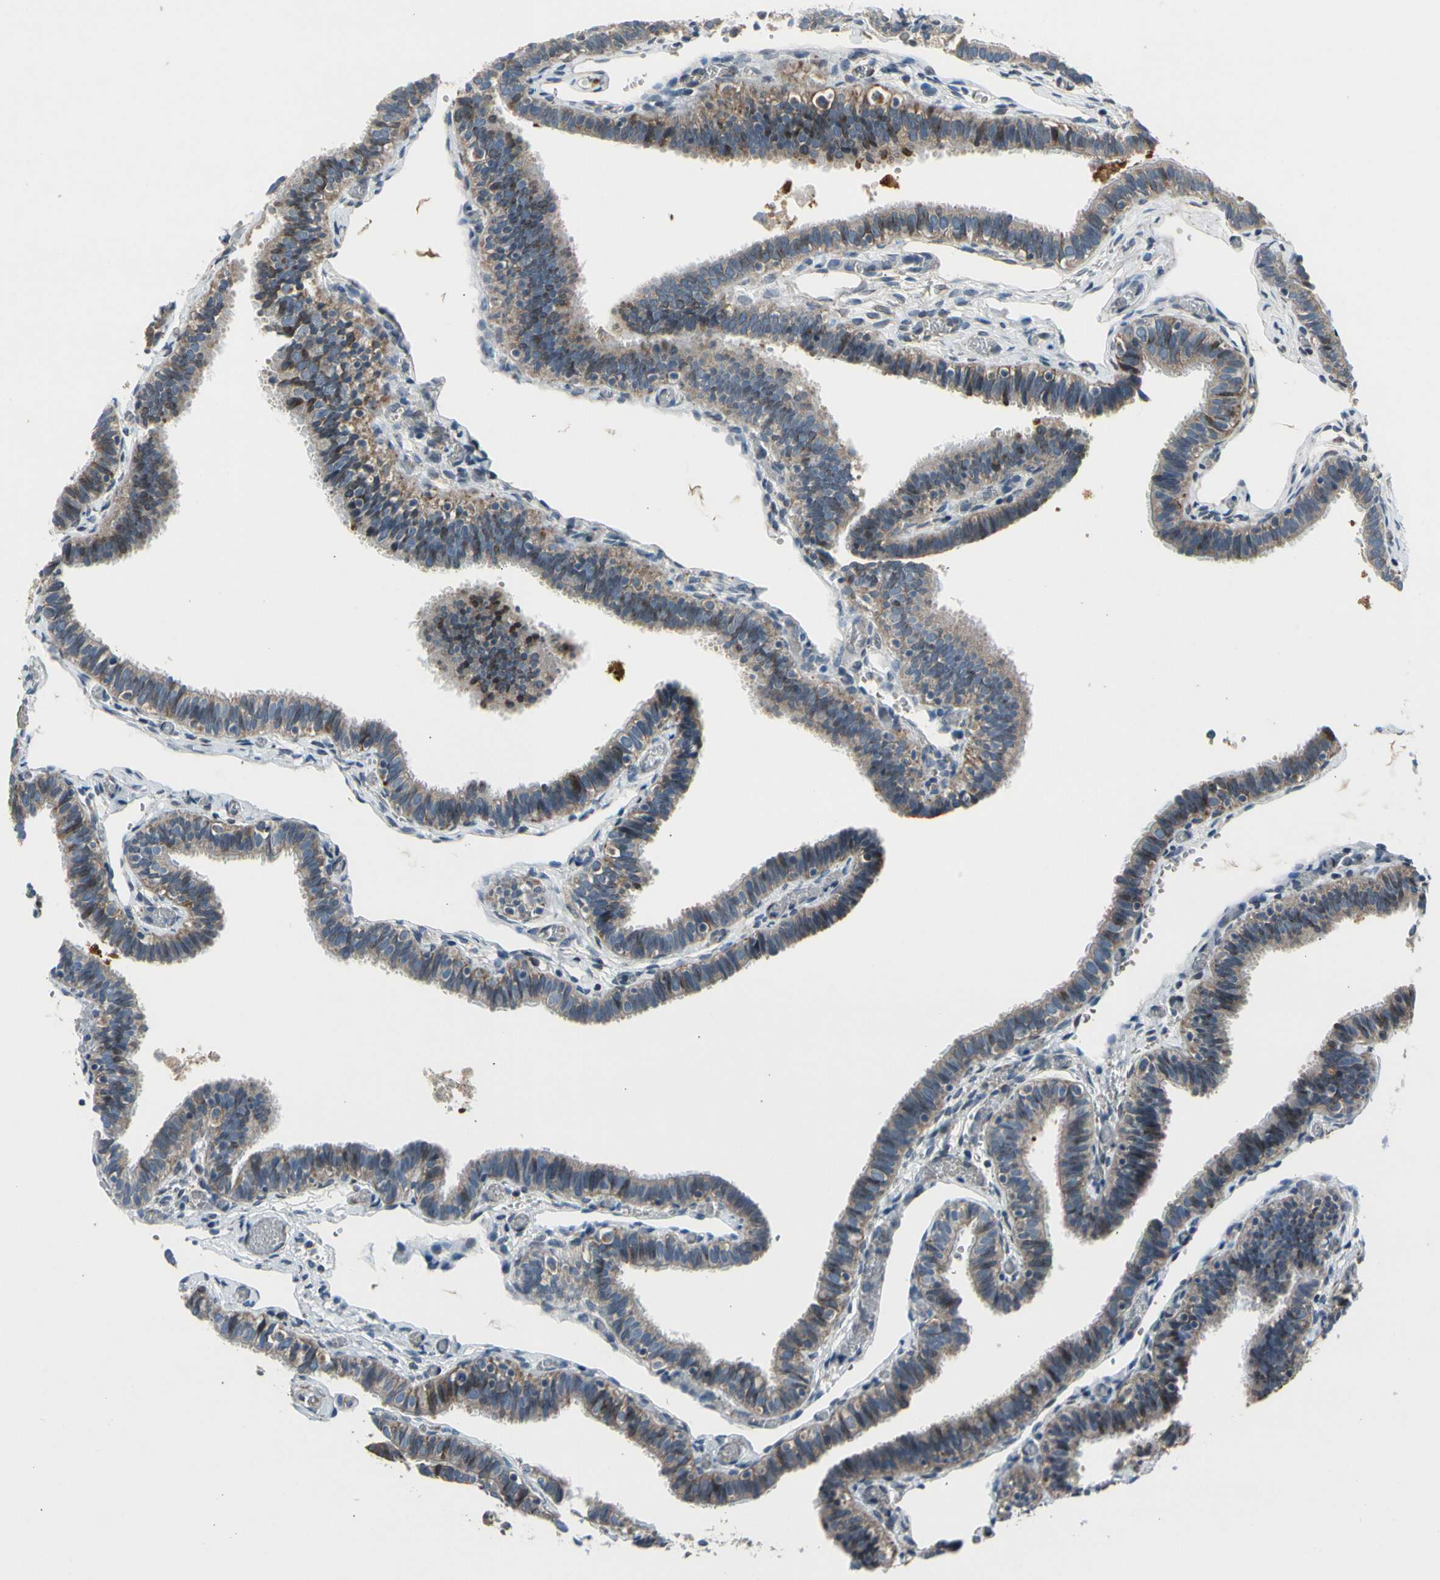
{"staining": {"intensity": "weak", "quantity": ">75%", "location": "cytoplasmic/membranous"}, "tissue": "fallopian tube", "cell_type": "Glandular cells", "image_type": "normal", "snomed": [{"axis": "morphology", "description": "Normal tissue, NOS"}, {"axis": "topography", "description": "Fallopian tube"}], "caption": "Approximately >75% of glandular cells in normal fallopian tube demonstrate weak cytoplasmic/membranous protein staining as visualized by brown immunohistochemical staining.", "gene": "NPHP3", "patient": {"sex": "female", "age": 46}}